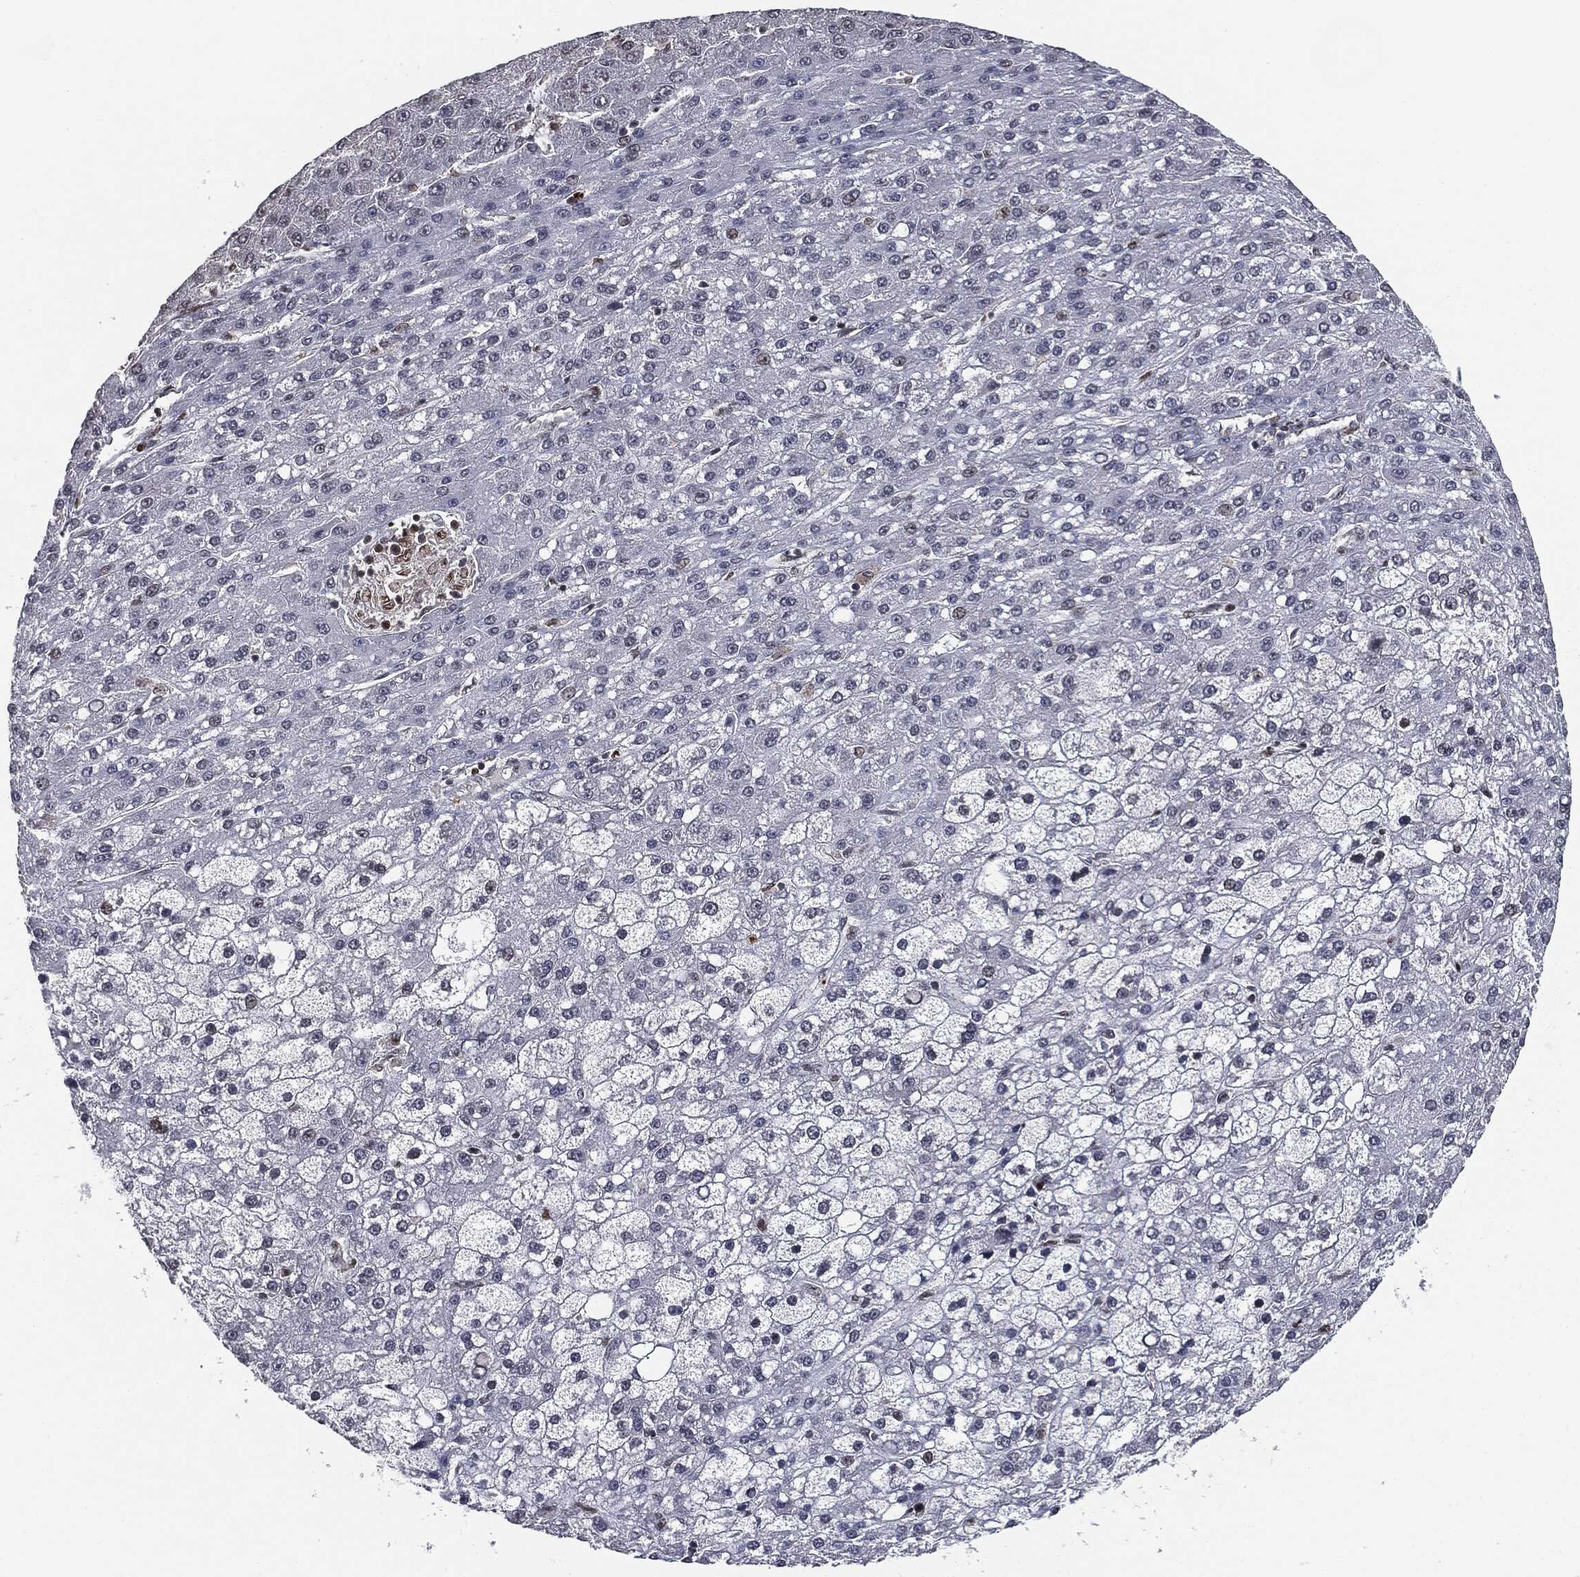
{"staining": {"intensity": "negative", "quantity": "none", "location": "none"}, "tissue": "liver cancer", "cell_type": "Tumor cells", "image_type": "cancer", "snomed": [{"axis": "morphology", "description": "Carcinoma, Hepatocellular, NOS"}, {"axis": "topography", "description": "Liver"}], "caption": "This is an IHC histopathology image of human liver hepatocellular carcinoma. There is no expression in tumor cells.", "gene": "TBC1D22A", "patient": {"sex": "male", "age": 67}}